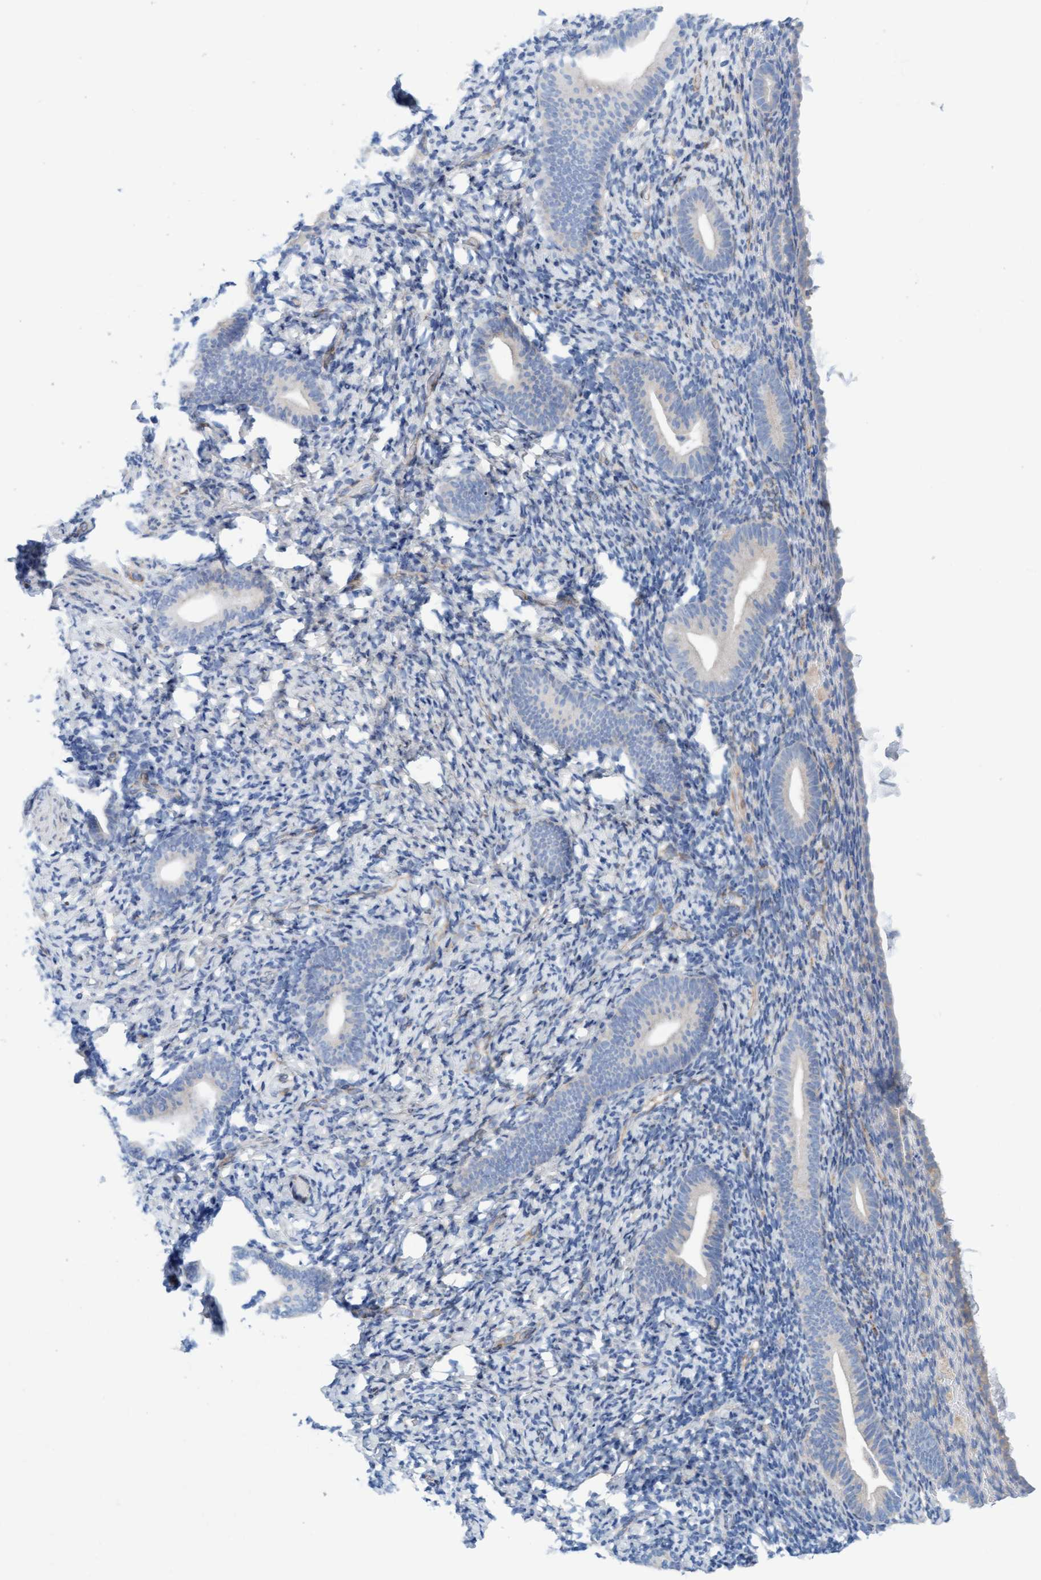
{"staining": {"intensity": "weak", "quantity": "<25%", "location": "cytoplasmic/membranous"}, "tissue": "endometrium", "cell_type": "Cells in endometrial stroma", "image_type": "normal", "snomed": [{"axis": "morphology", "description": "Normal tissue, NOS"}, {"axis": "topography", "description": "Endometrium"}], "caption": "IHC of benign human endometrium shows no expression in cells in endometrial stroma. (Brightfield microscopy of DAB (3,3'-diaminobenzidine) IHC at high magnification).", "gene": "CDK5RAP3", "patient": {"sex": "female", "age": 51}}